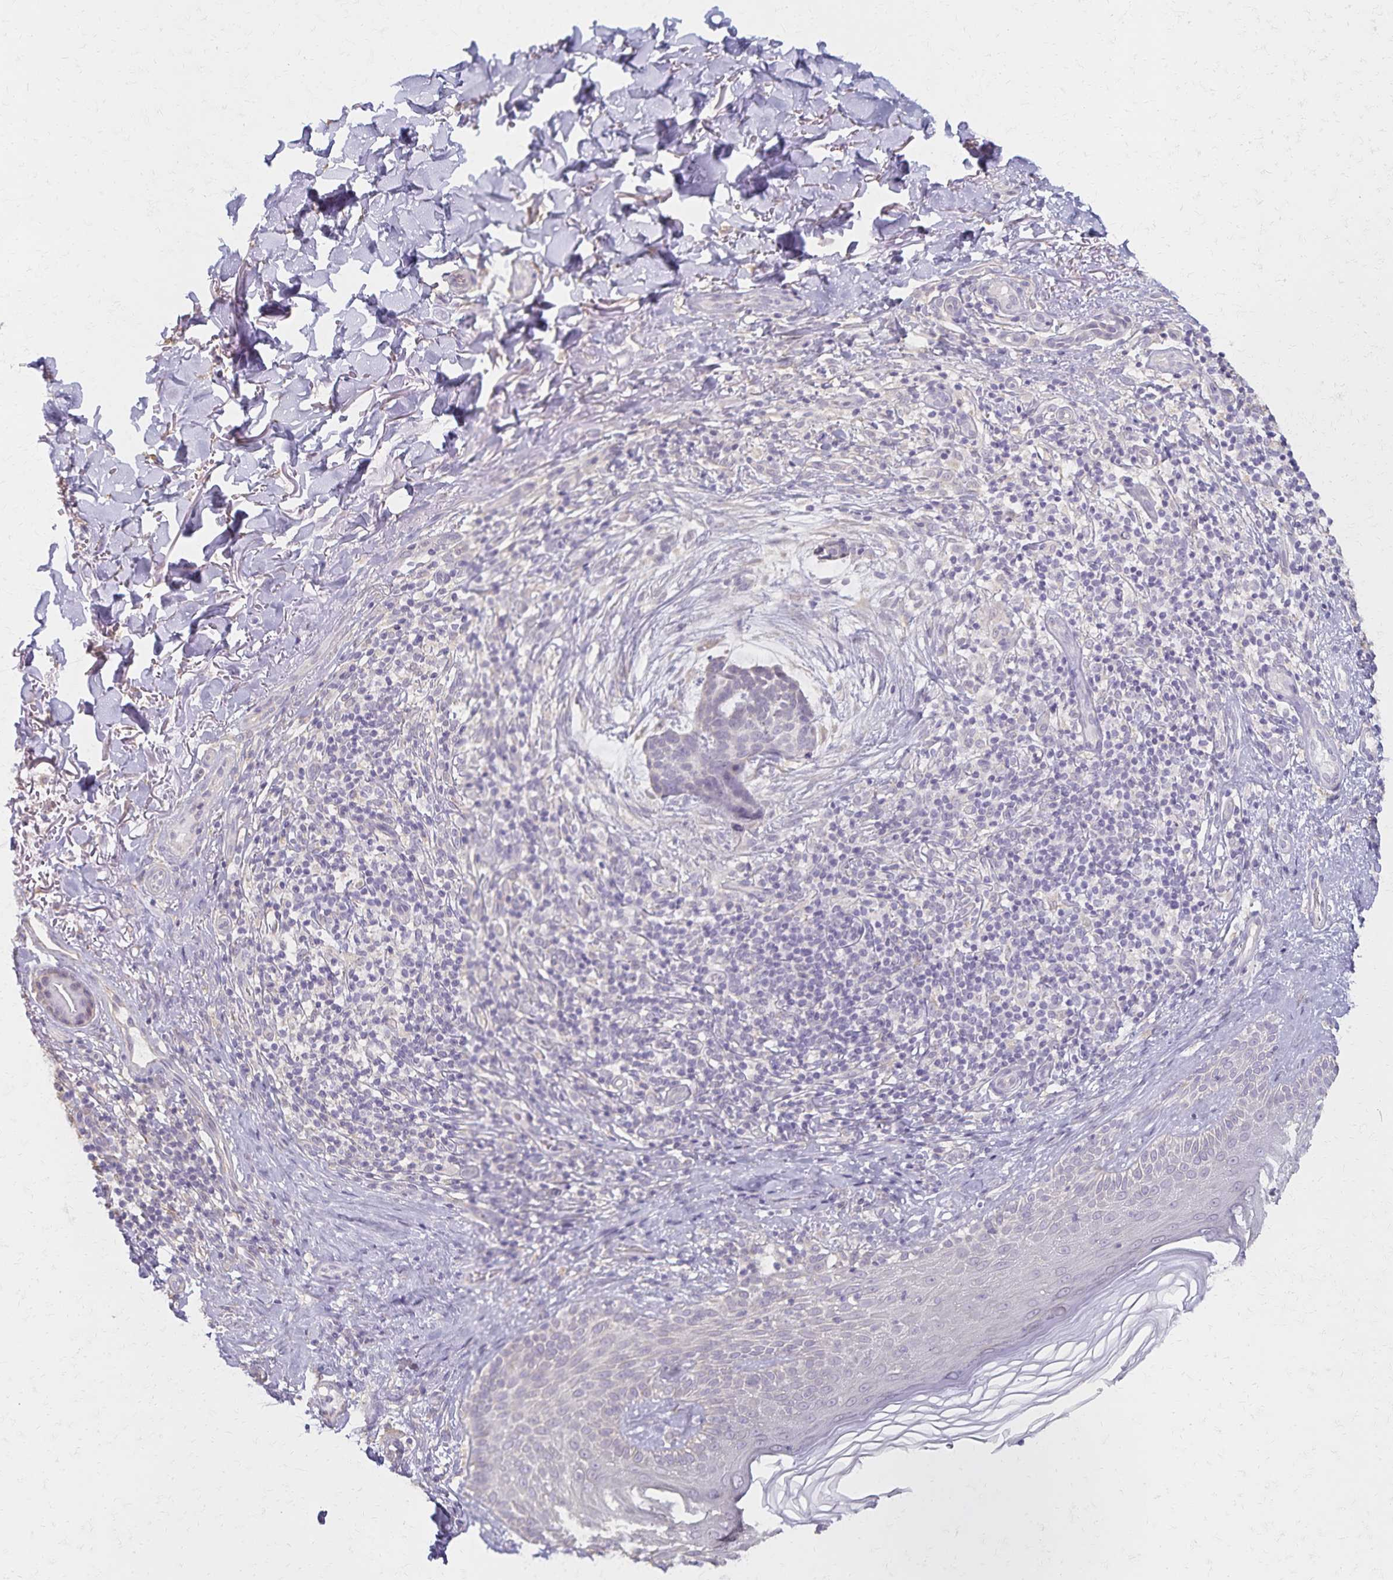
{"staining": {"intensity": "negative", "quantity": "none", "location": "none"}, "tissue": "skin cancer", "cell_type": "Tumor cells", "image_type": "cancer", "snomed": [{"axis": "morphology", "description": "Basal cell carcinoma"}, {"axis": "topography", "description": "Skin"}], "caption": "This photomicrograph is of skin cancer (basal cell carcinoma) stained with immunohistochemistry to label a protein in brown with the nuclei are counter-stained blue. There is no expression in tumor cells.", "gene": "KISS1", "patient": {"sex": "male", "age": 64}}